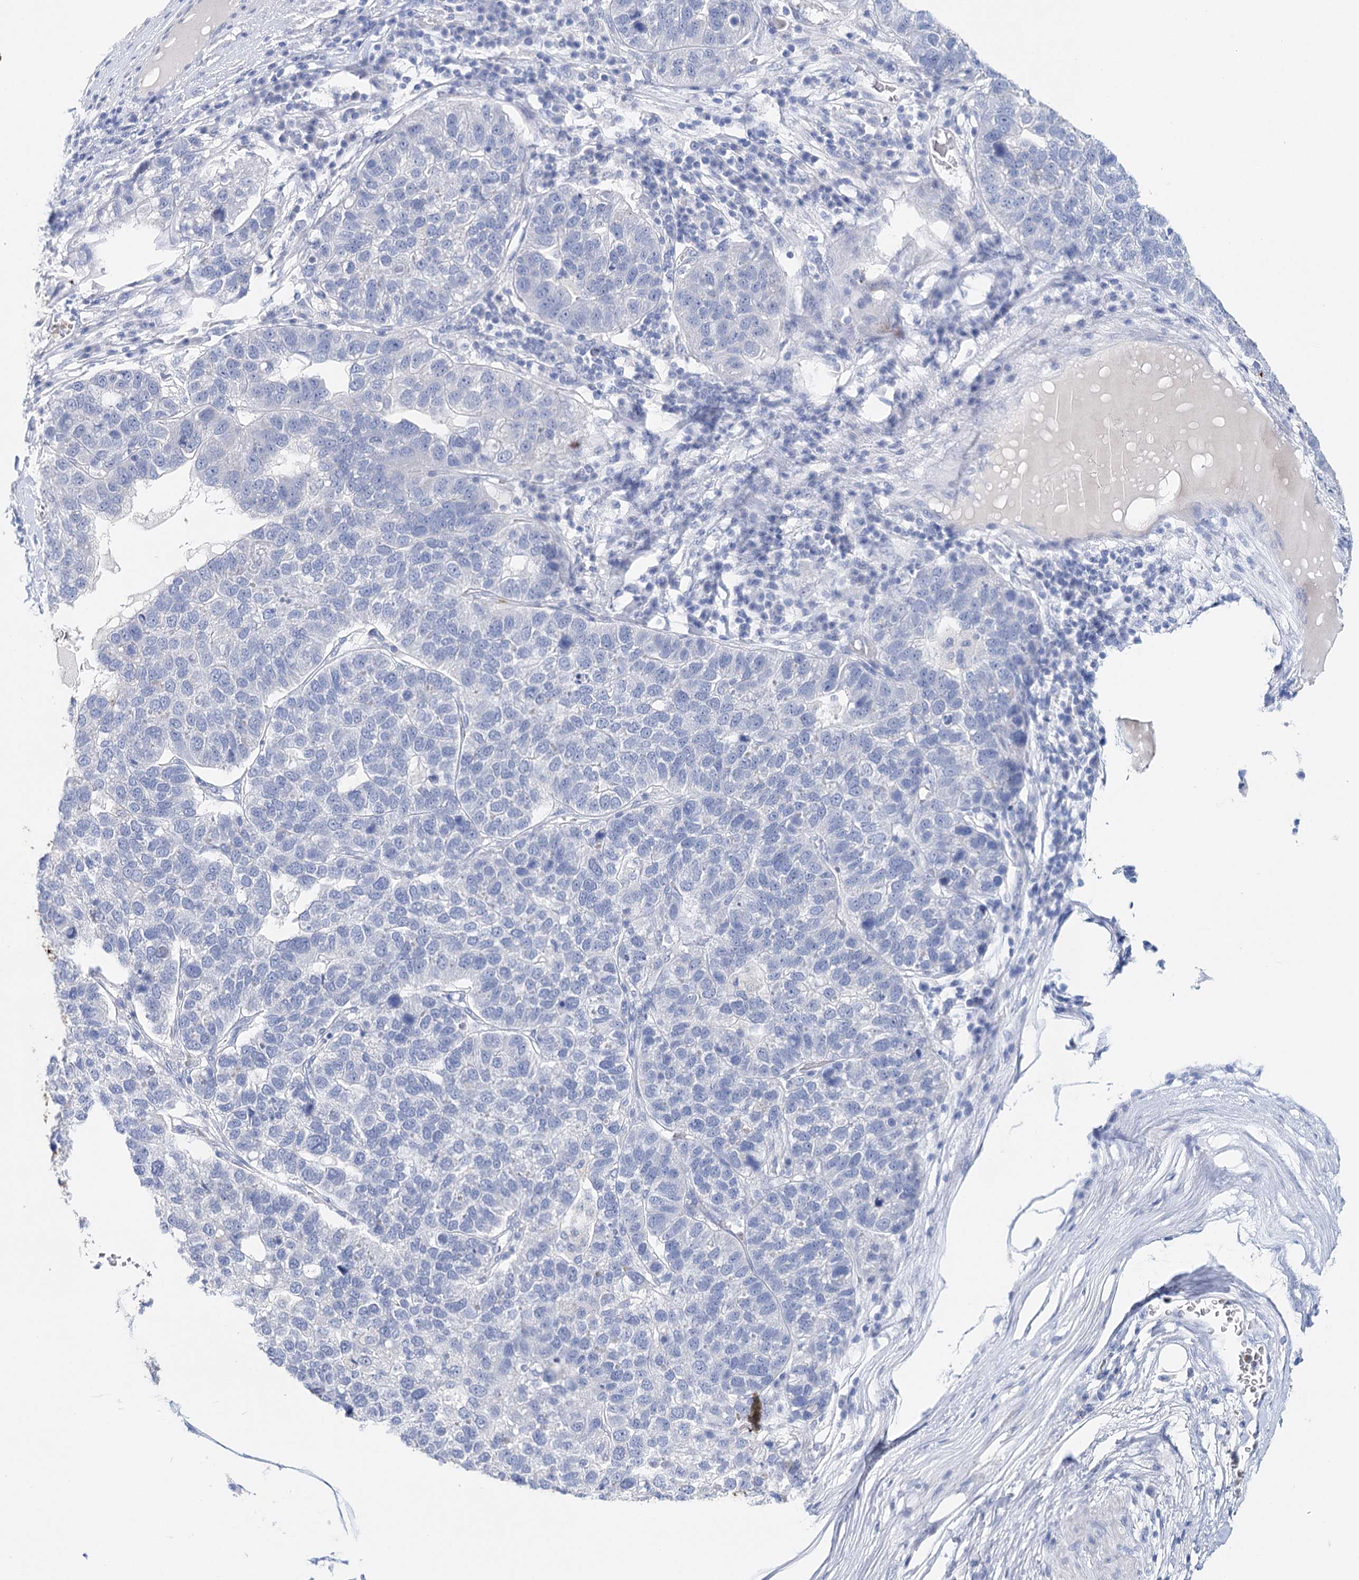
{"staining": {"intensity": "negative", "quantity": "none", "location": "none"}, "tissue": "pancreatic cancer", "cell_type": "Tumor cells", "image_type": "cancer", "snomed": [{"axis": "morphology", "description": "Adenocarcinoma, NOS"}, {"axis": "topography", "description": "Pancreas"}], "caption": "This is an immunohistochemistry (IHC) histopathology image of human adenocarcinoma (pancreatic). There is no expression in tumor cells.", "gene": "CEACAM8", "patient": {"sex": "female", "age": 61}}